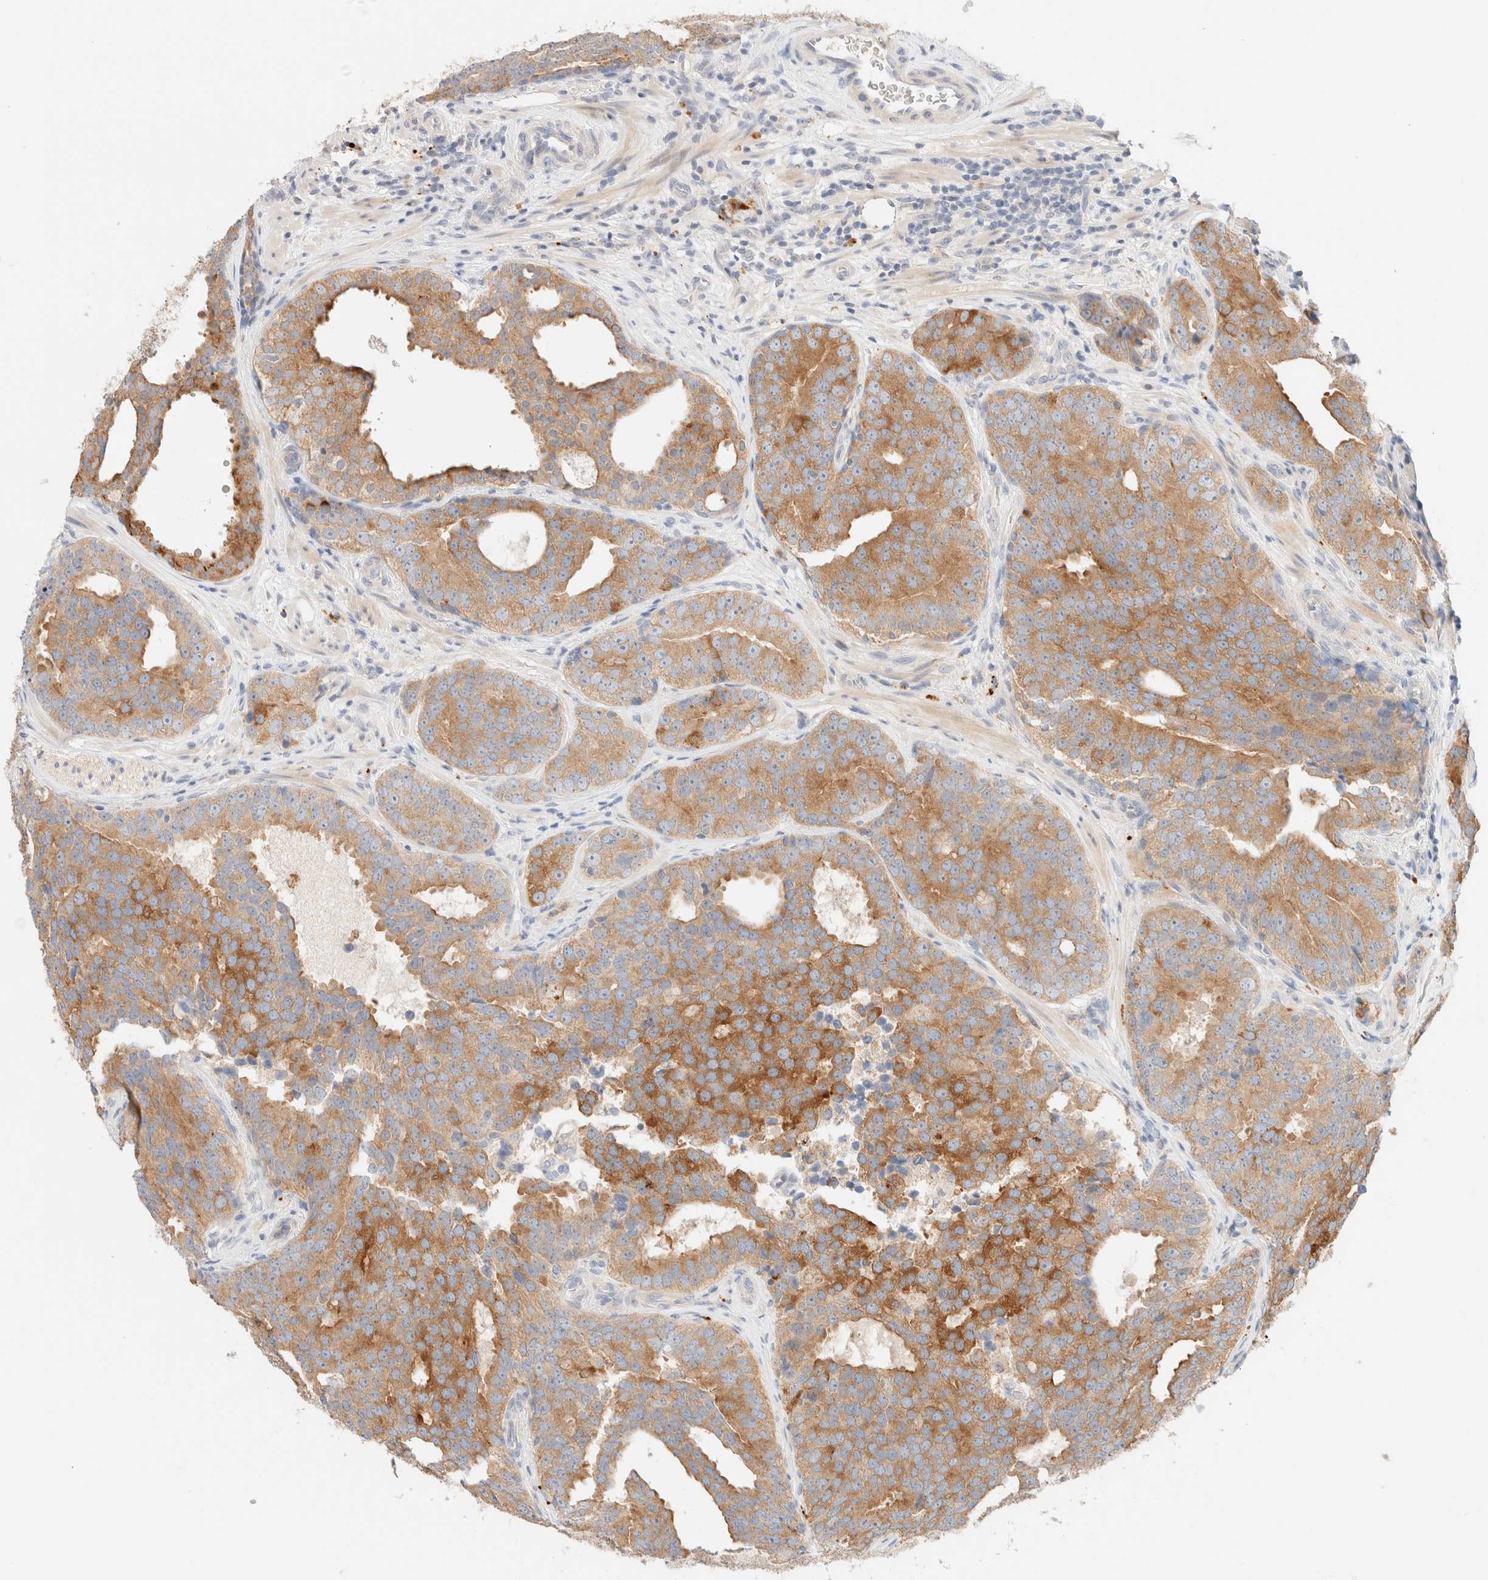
{"staining": {"intensity": "moderate", "quantity": ">75%", "location": "cytoplasmic/membranous"}, "tissue": "prostate cancer", "cell_type": "Tumor cells", "image_type": "cancer", "snomed": [{"axis": "morphology", "description": "Adenocarcinoma, High grade"}, {"axis": "topography", "description": "Prostate"}], "caption": "This micrograph shows prostate cancer (high-grade adenocarcinoma) stained with immunohistochemistry (IHC) to label a protein in brown. The cytoplasmic/membranous of tumor cells show moderate positivity for the protein. Nuclei are counter-stained blue.", "gene": "SGSM2", "patient": {"sex": "male", "age": 56}}